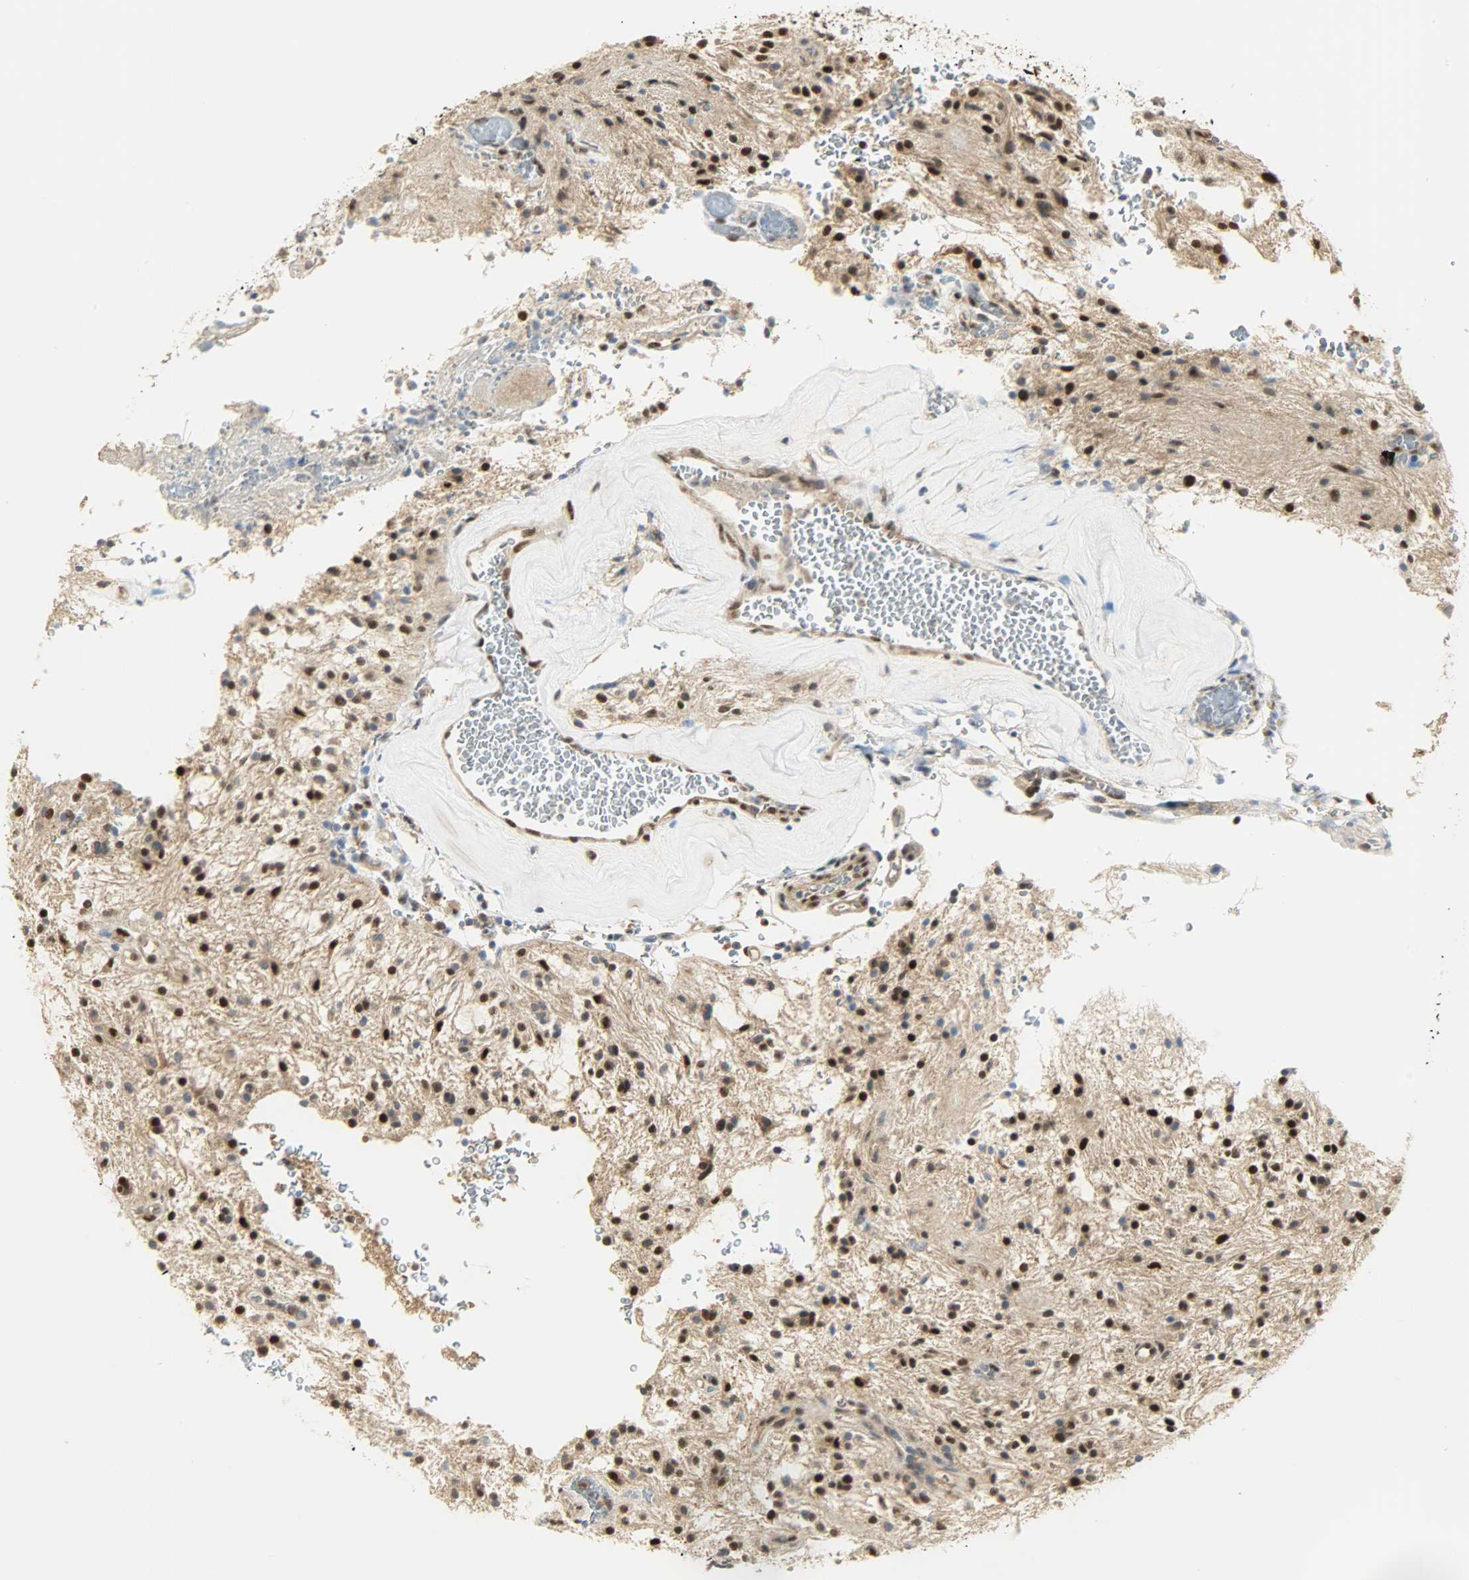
{"staining": {"intensity": "strong", "quantity": "25%-75%", "location": "nuclear"}, "tissue": "glioma", "cell_type": "Tumor cells", "image_type": "cancer", "snomed": [{"axis": "morphology", "description": "Glioma, malignant, NOS"}, {"axis": "topography", "description": "Cerebellum"}], "caption": "IHC (DAB (3,3'-diaminobenzidine)) staining of glioma demonstrates strong nuclear protein staining in about 25%-75% of tumor cells. The protein is shown in brown color, while the nuclei are stained blue.", "gene": "NPEPL1", "patient": {"sex": "female", "age": 10}}